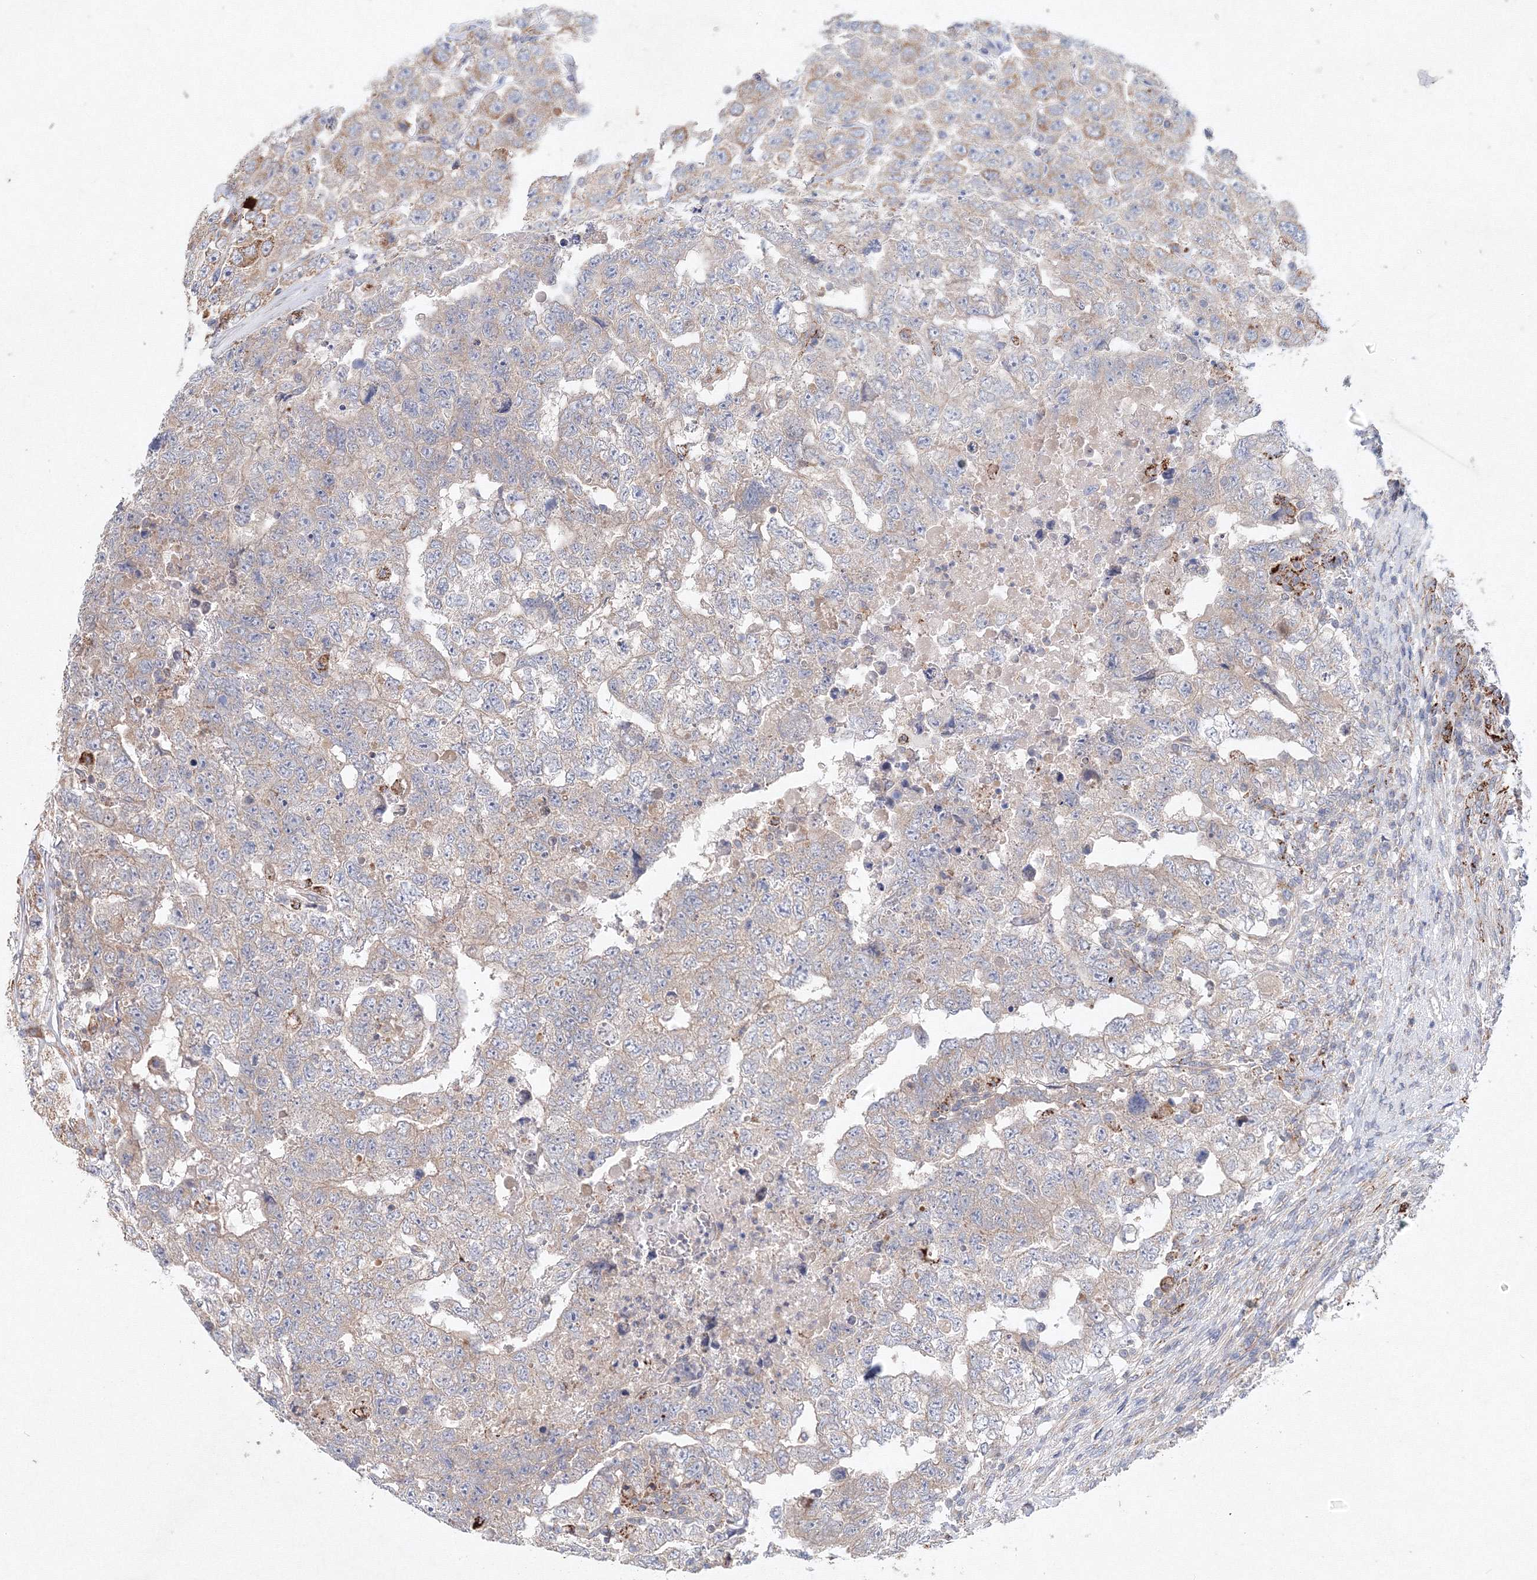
{"staining": {"intensity": "negative", "quantity": "none", "location": "none"}, "tissue": "testis cancer", "cell_type": "Tumor cells", "image_type": "cancer", "snomed": [{"axis": "morphology", "description": "Carcinoma, Embryonal, NOS"}, {"axis": "topography", "description": "Testis"}], "caption": "Protein analysis of testis embryonal carcinoma displays no significant staining in tumor cells.", "gene": "WDR49", "patient": {"sex": "male", "age": 45}}